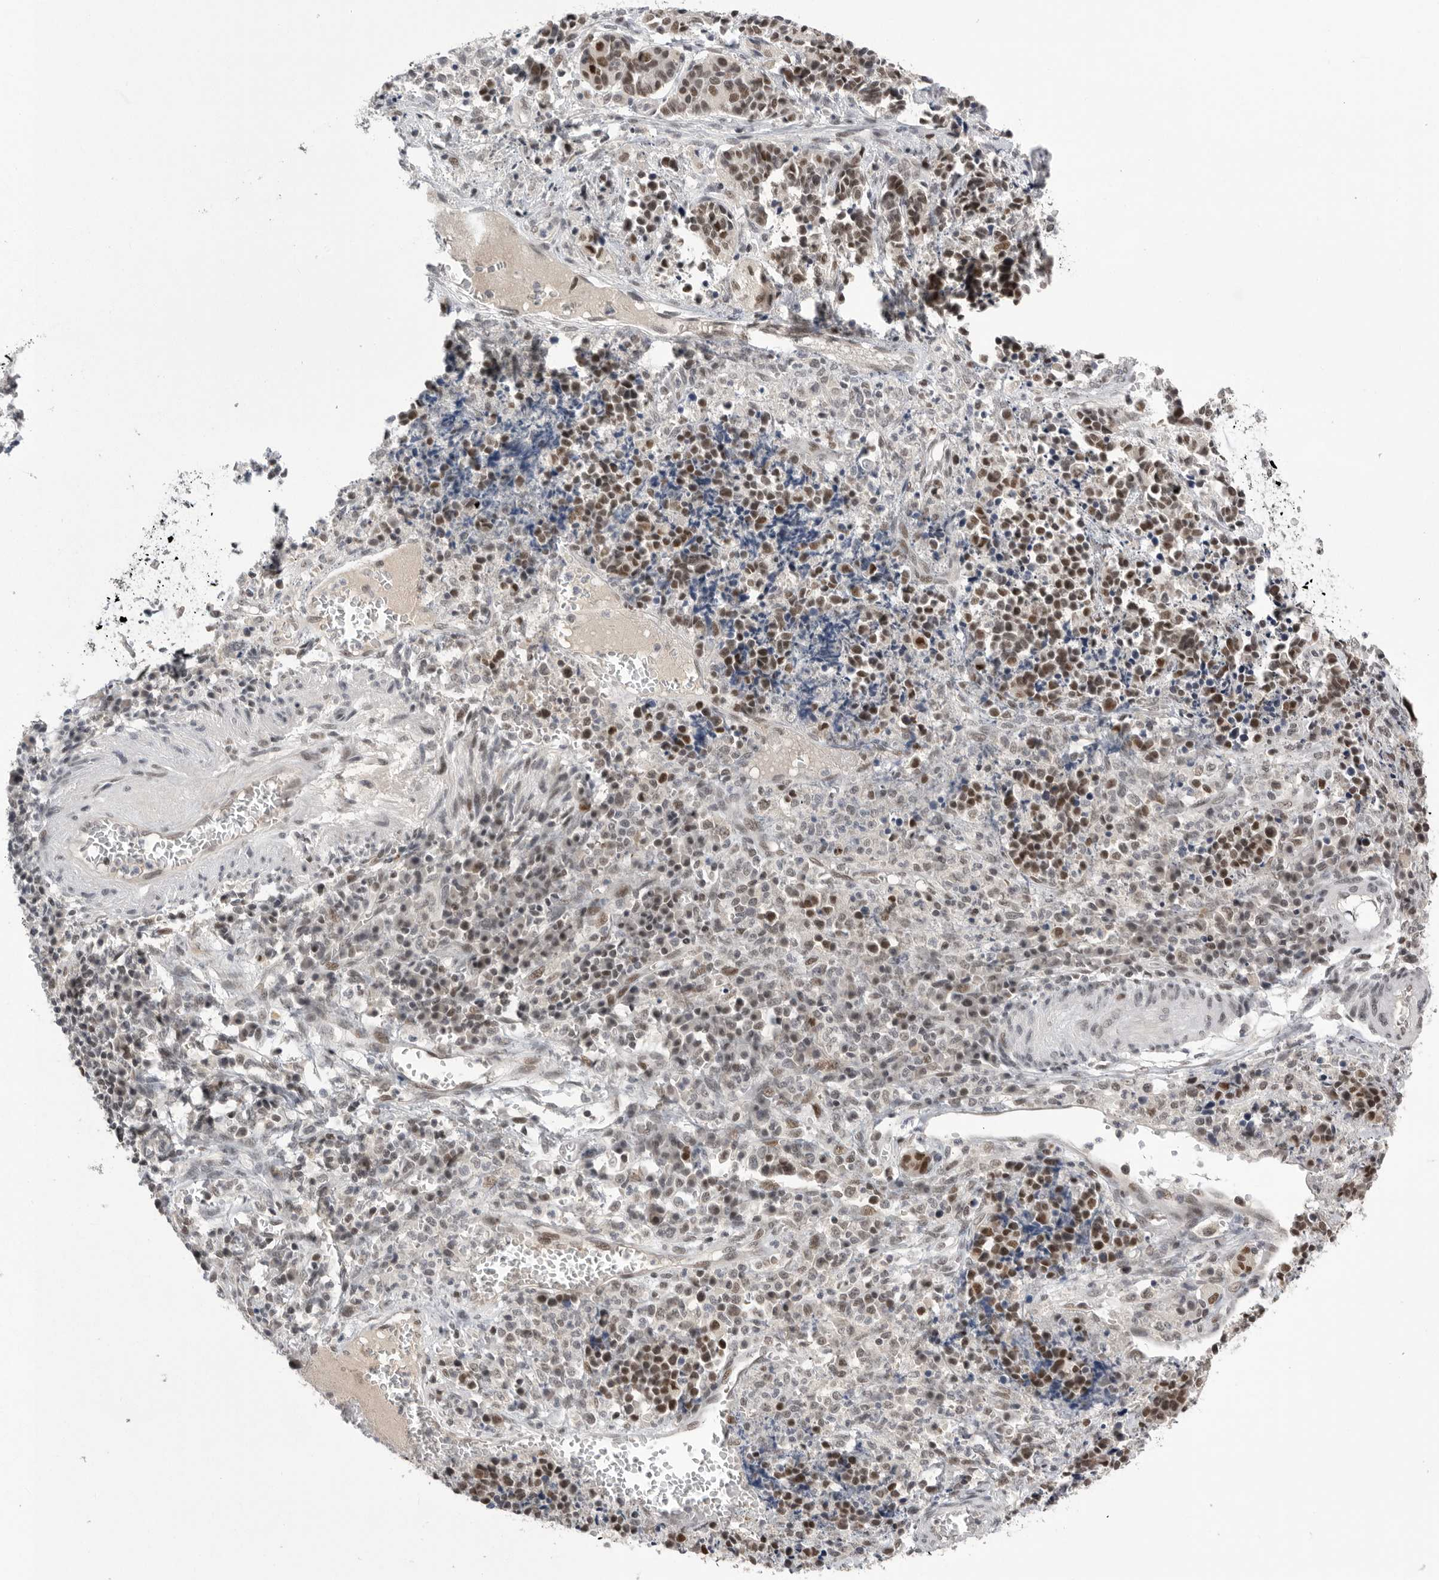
{"staining": {"intensity": "moderate", "quantity": ">75%", "location": "nuclear"}, "tissue": "cervical cancer", "cell_type": "Tumor cells", "image_type": "cancer", "snomed": [{"axis": "morphology", "description": "Normal tissue, NOS"}, {"axis": "morphology", "description": "Squamous cell carcinoma, NOS"}, {"axis": "topography", "description": "Cervix"}], "caption": "Cervical squamous cell carcinoma was stained to show a protein in brown. There is medium levels of moderate nuclear positivity in approximately >75% of tumor cells.", "gene": "POU5F1", "patient": {"sex": "female", "age": 35}}